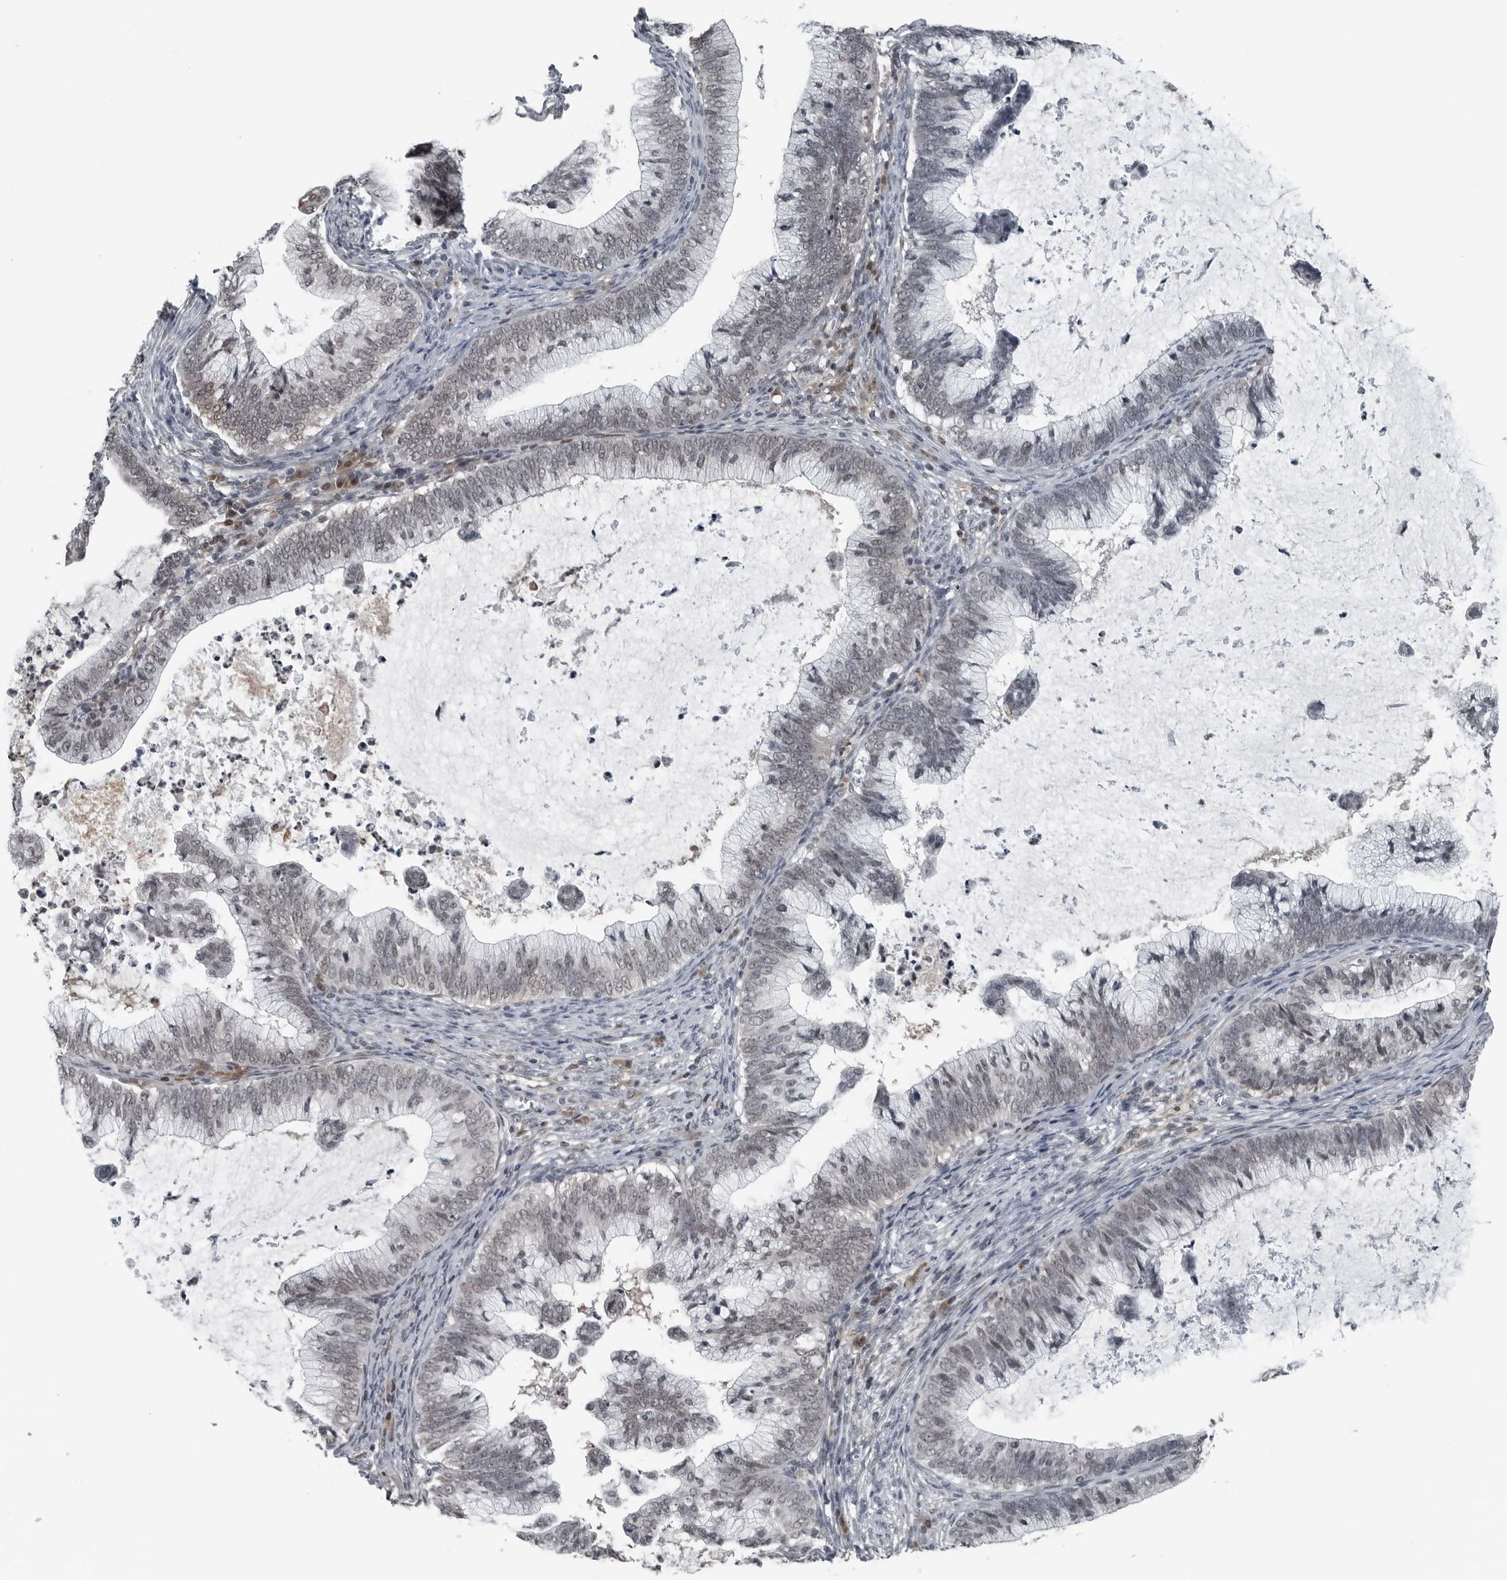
{"staining": {"intensity": "weak", "quantity": "25%-75%", "location": "nuclear"}, "tissue": "cervical cancer", "cell_type": "Tumor cells", "image_type": "cancer", "snomed": [{"axis": "morphology", "description": "Adenocarcinoma, NOS"}, {"axis": "topography", "description": "Cervix"}], "caption": "Brown immunohistochemical staining in cervical adenocarcinoma exhibits weak nuclear expression in about 25%-75% of tumor cells.", "gene": "AKR1A1", "patient": {"sex": "female", "age": 36}}